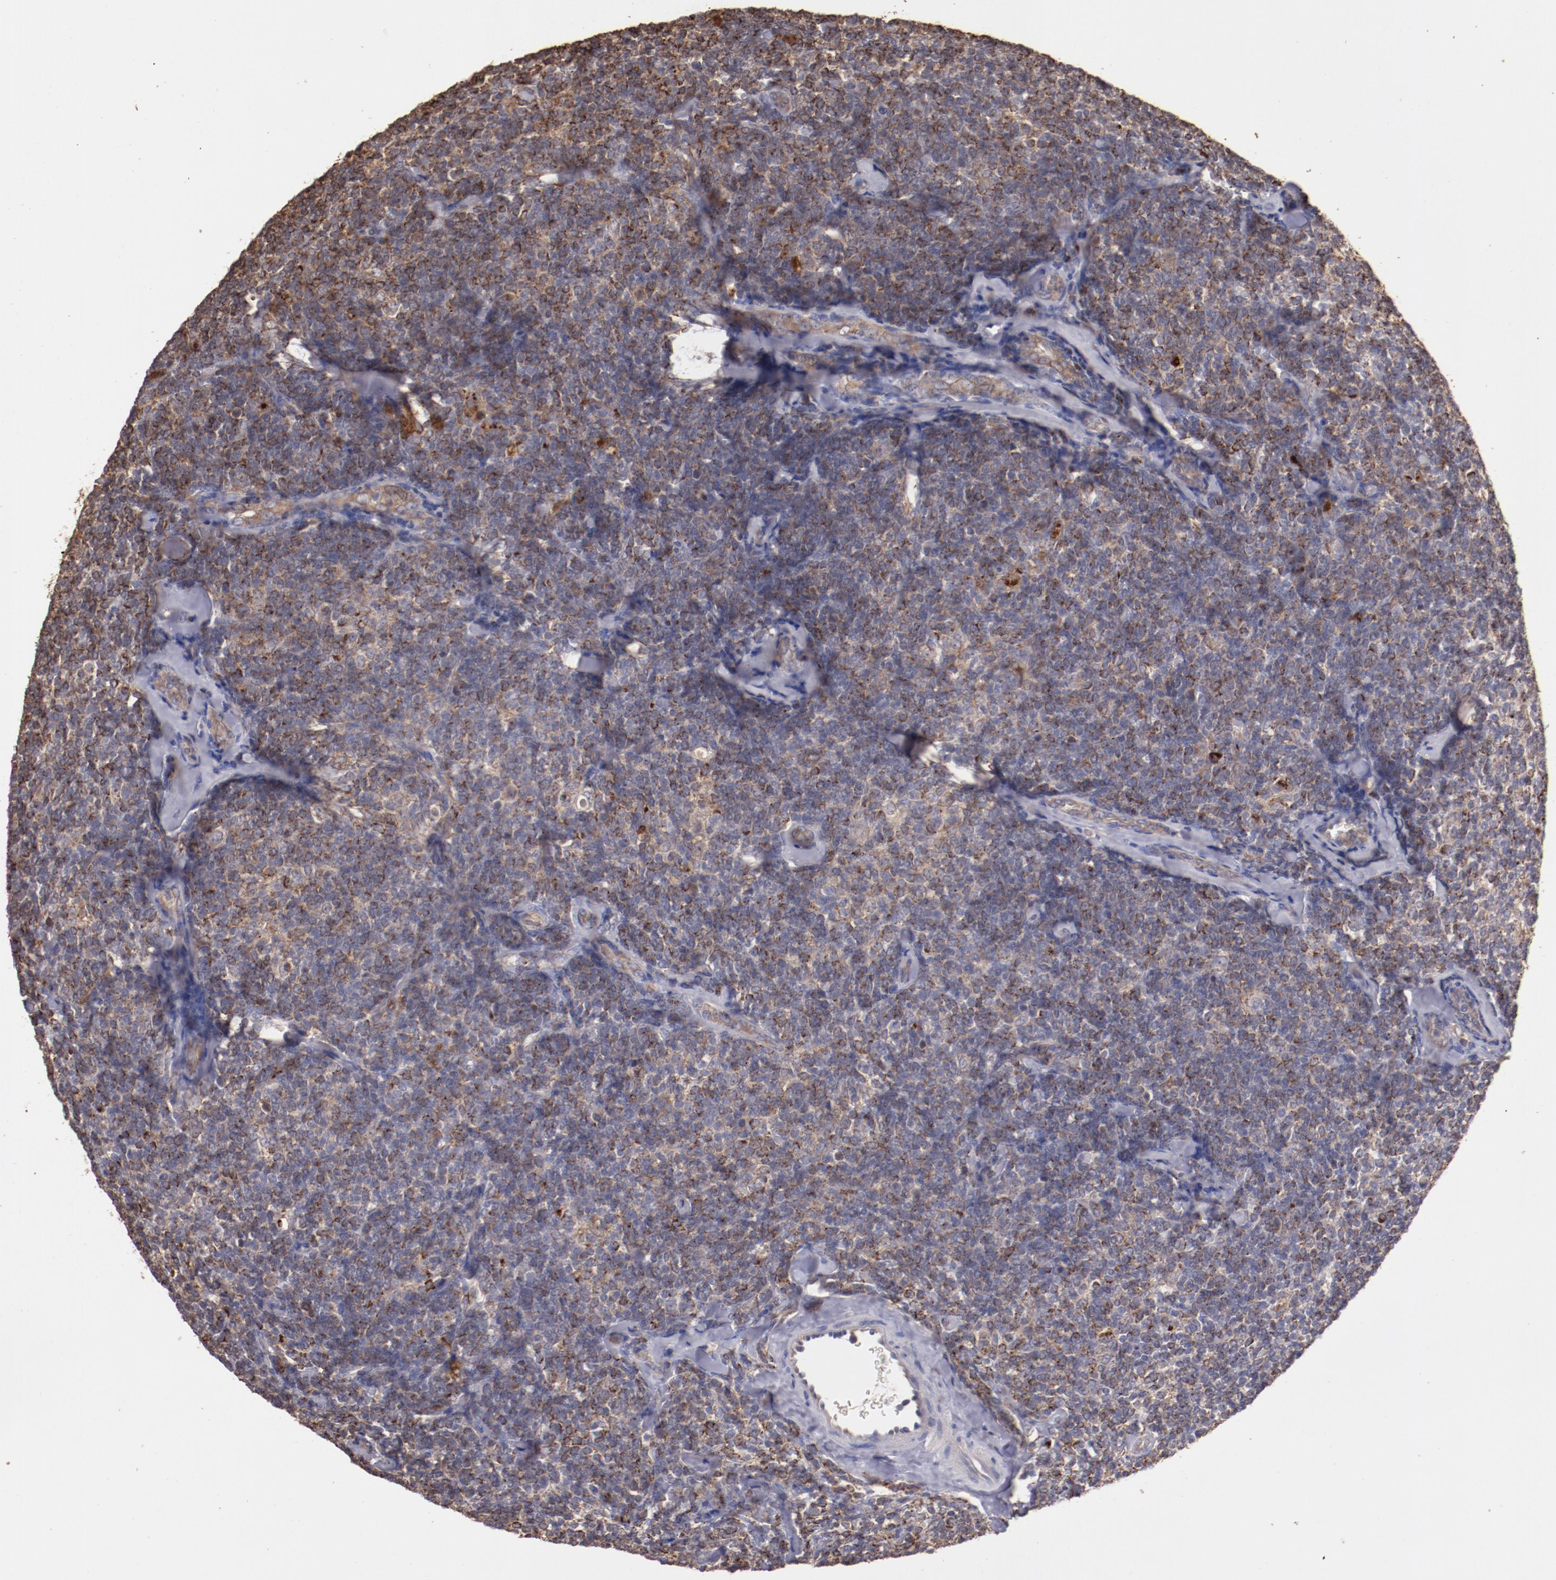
{"staining": {"intensity": "moderate", "quantity": "25%-75%", "location": "cytoplasmic/membranous"}, "tissue": "lymphoma", "cell_type": "Tumor cells", "image_type": "cancer", "snomed": [{"axis": "morphology", "description": "Malignant lymphoma, non-Hodgkin's type, Low grade"}, {"axis": "topography", "description": "Lymph node"}], "caption": "Protein staining shows moderate cytoplasmic/membranous staining in about 25%-75% of tumor cells in low-grade malignant lymphoma, non-Hodgkin's type.", "gene": "SRRD", "patient": {"sex": "female", "age": 56}}